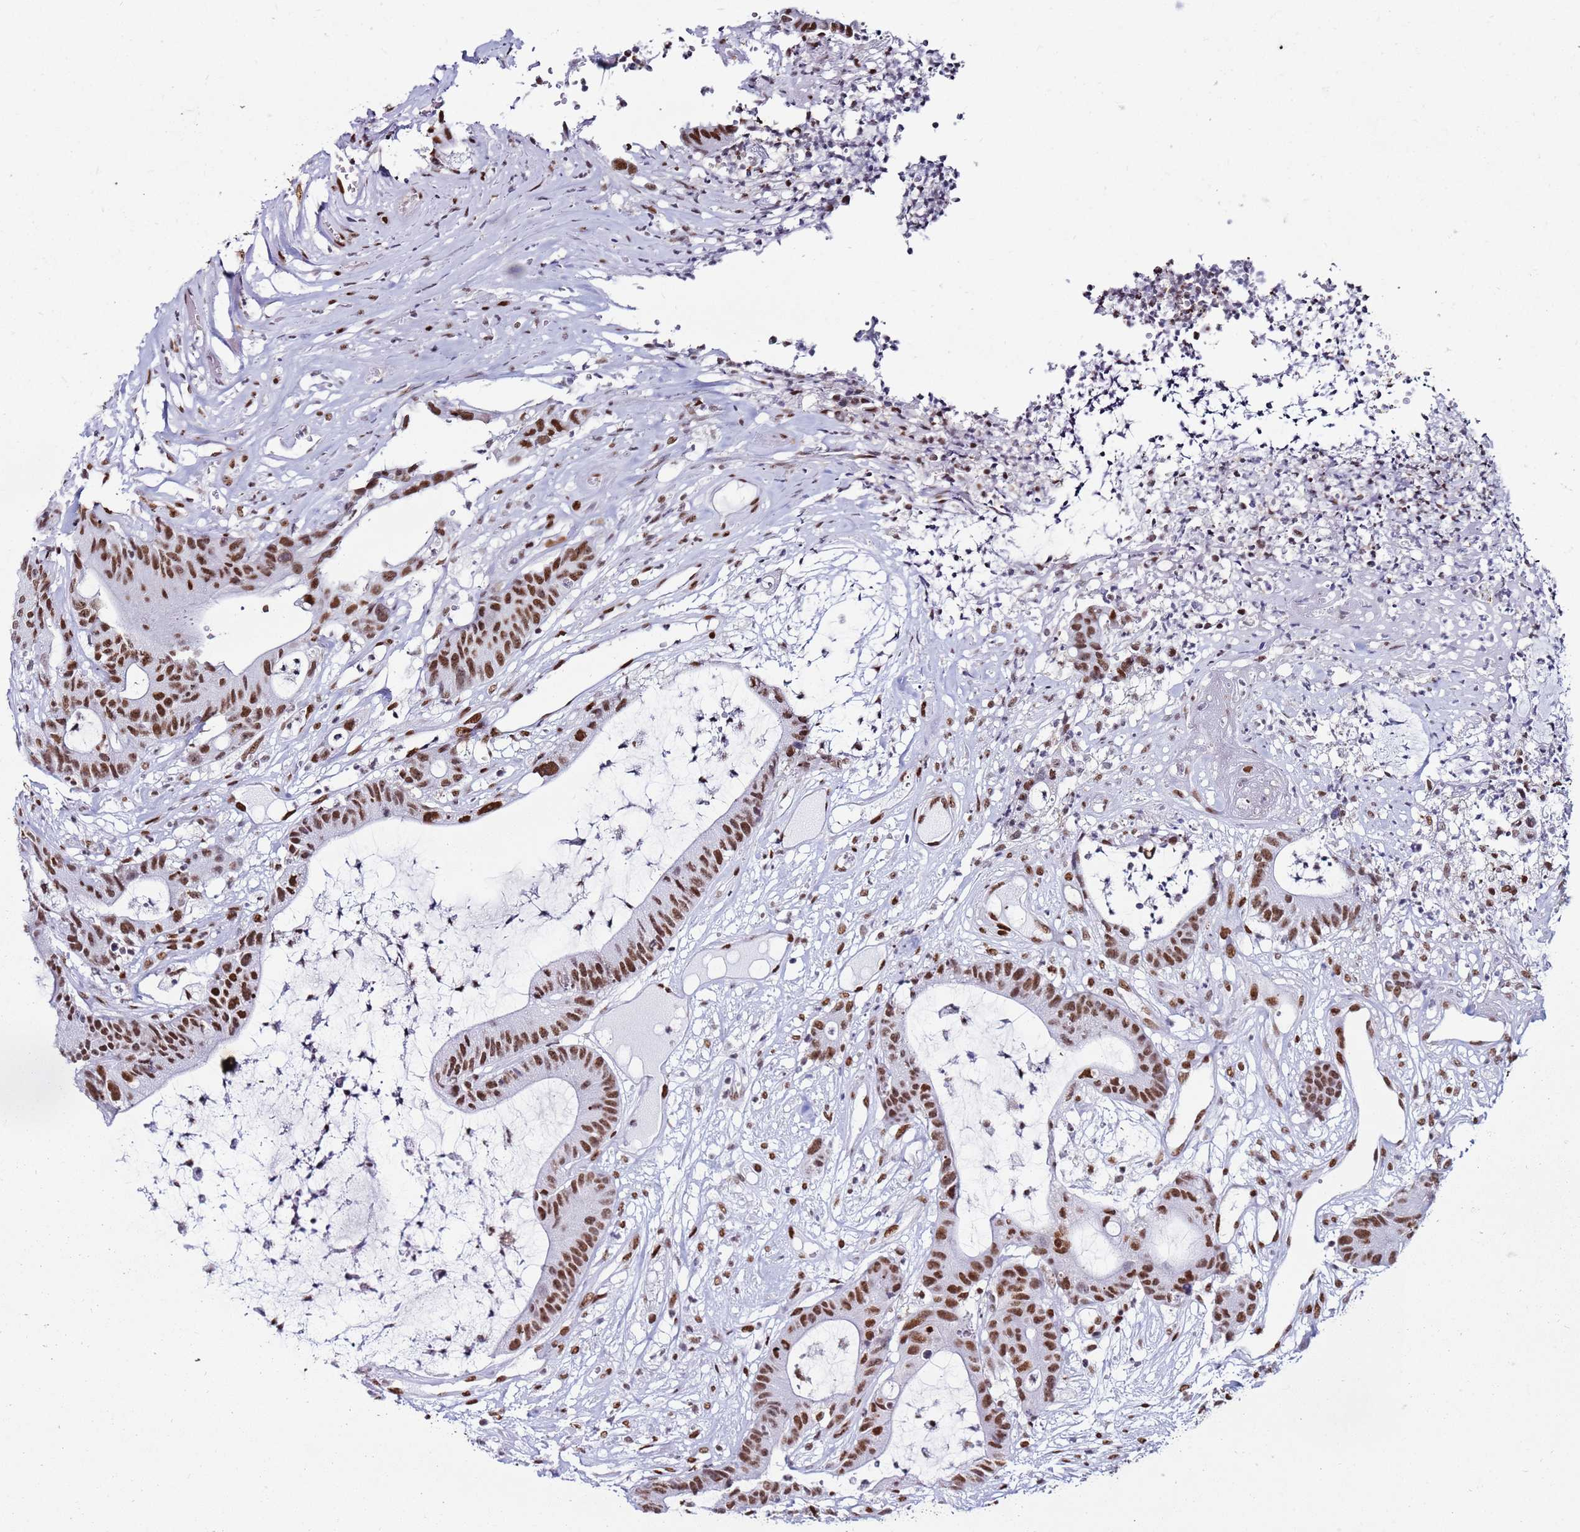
{"staining": {"intensity": "strong", "quantity": ">75%", "location": "nuclear"}, "tissue": "colorectal cancer", "cell_type": "Tumor cells", "image_type": "cancer", "snomed": [{"axis": "morphology", "description": "Adenocarcinoma, NOS"}, {"axis": "topography", "description": "Colon"}], "caption": "Adenocarcinoma (colorectal) was stained to show a protein in brown. There is high levels of strong nuclear positivity in approximately >75% of tumor cells.", "gene": "KPNA4", "patient": {"sex": "female", "age": 84}}